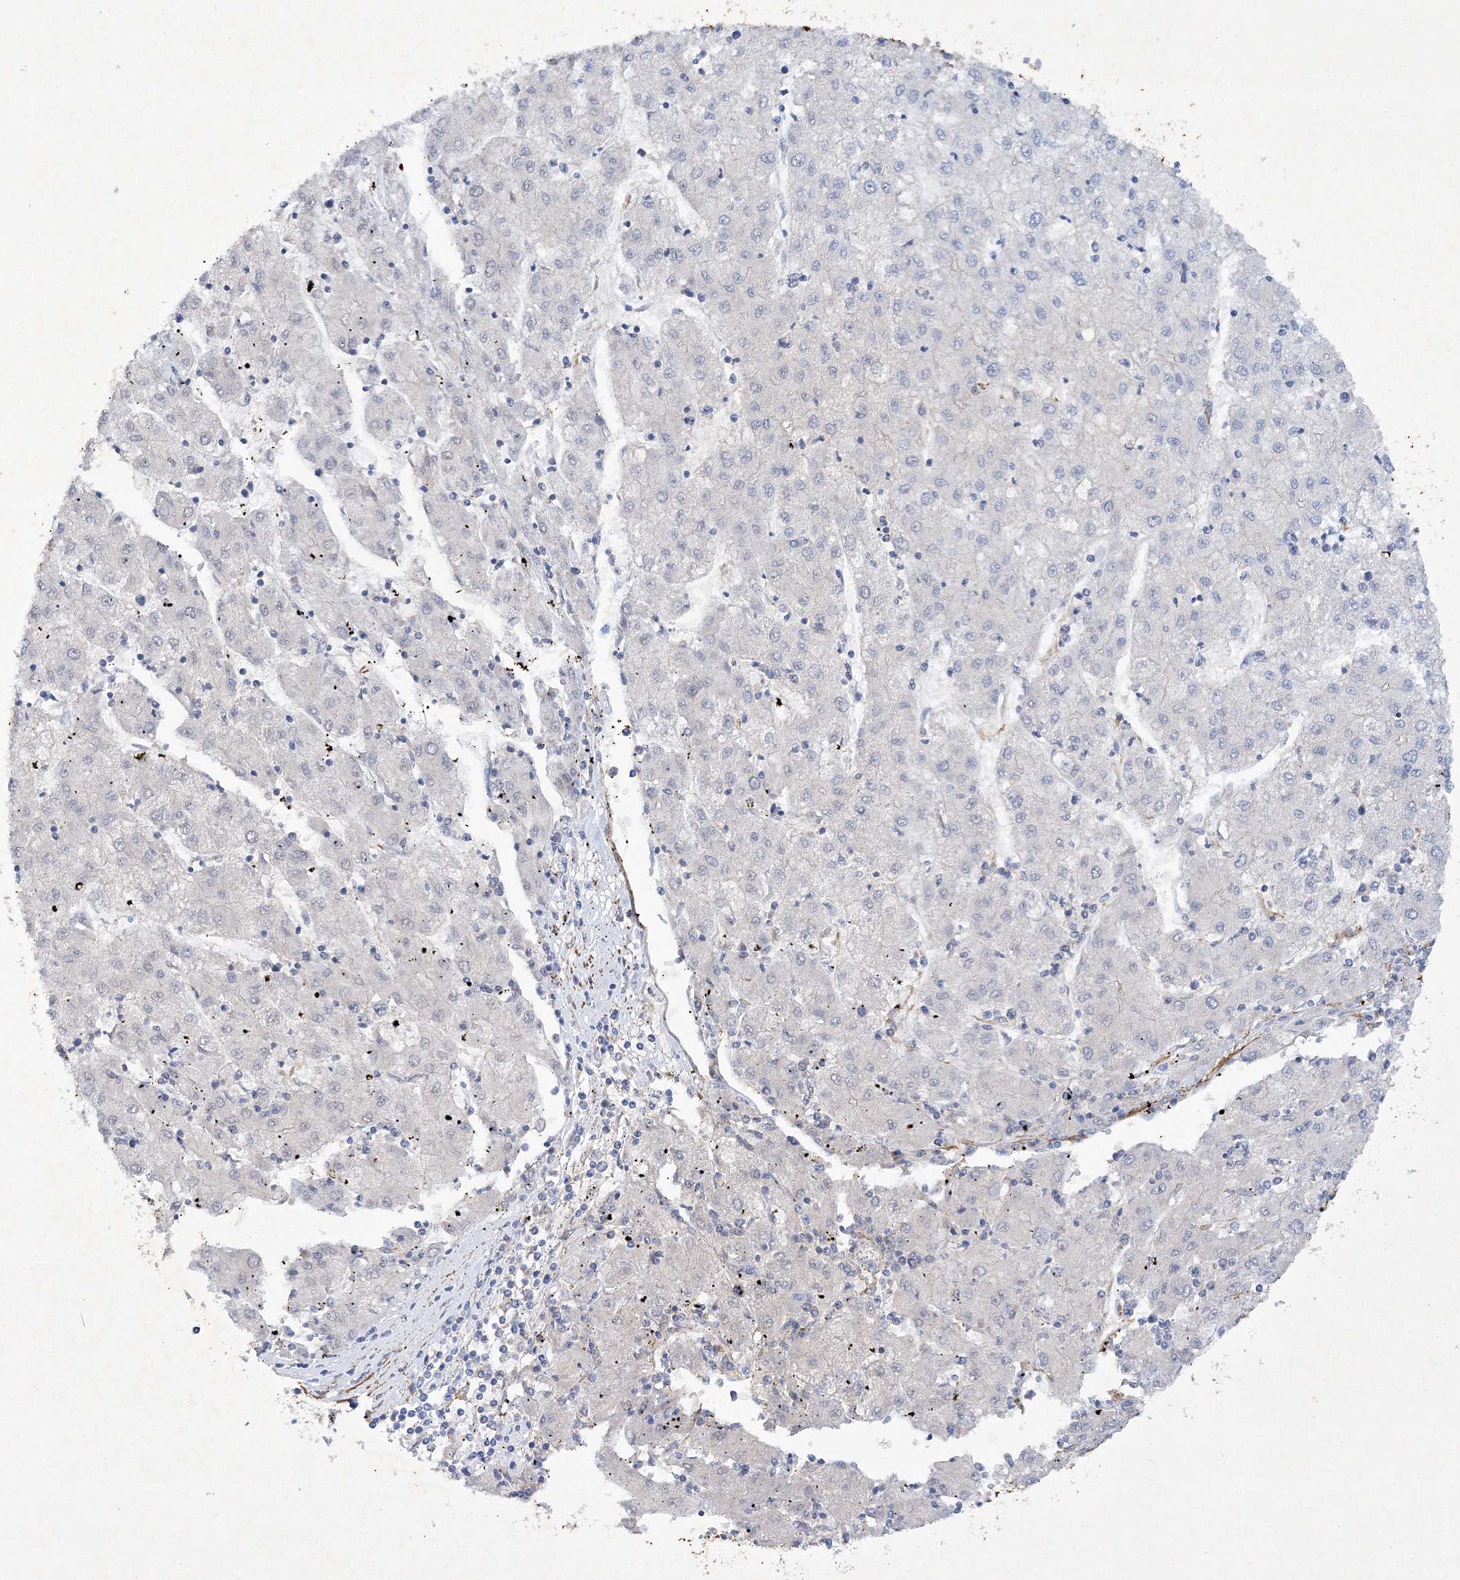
{"staining": {"intensity": "negative", "quantity": "none", "location": "none"}, "tissue": "liver cancer", "cell_type": "Tumor cells", "image_type": "cancer", "snomed": [{"axis": "morphology", "description": "Carcinoma, Hepatocellular, NOS"}, {"axis": "topography", "description": "Liver"}], "caption": "IHC photomicrograph of neoplastic tissue: human liver cancer (hepatocellular carcinoma) stained with DAB (3,3'-diaminobenzidine) demonstrates no significant protein positivity in tumor cells.", "gene": "RTN2", "patient": {"sex": "male", "age": 72}}